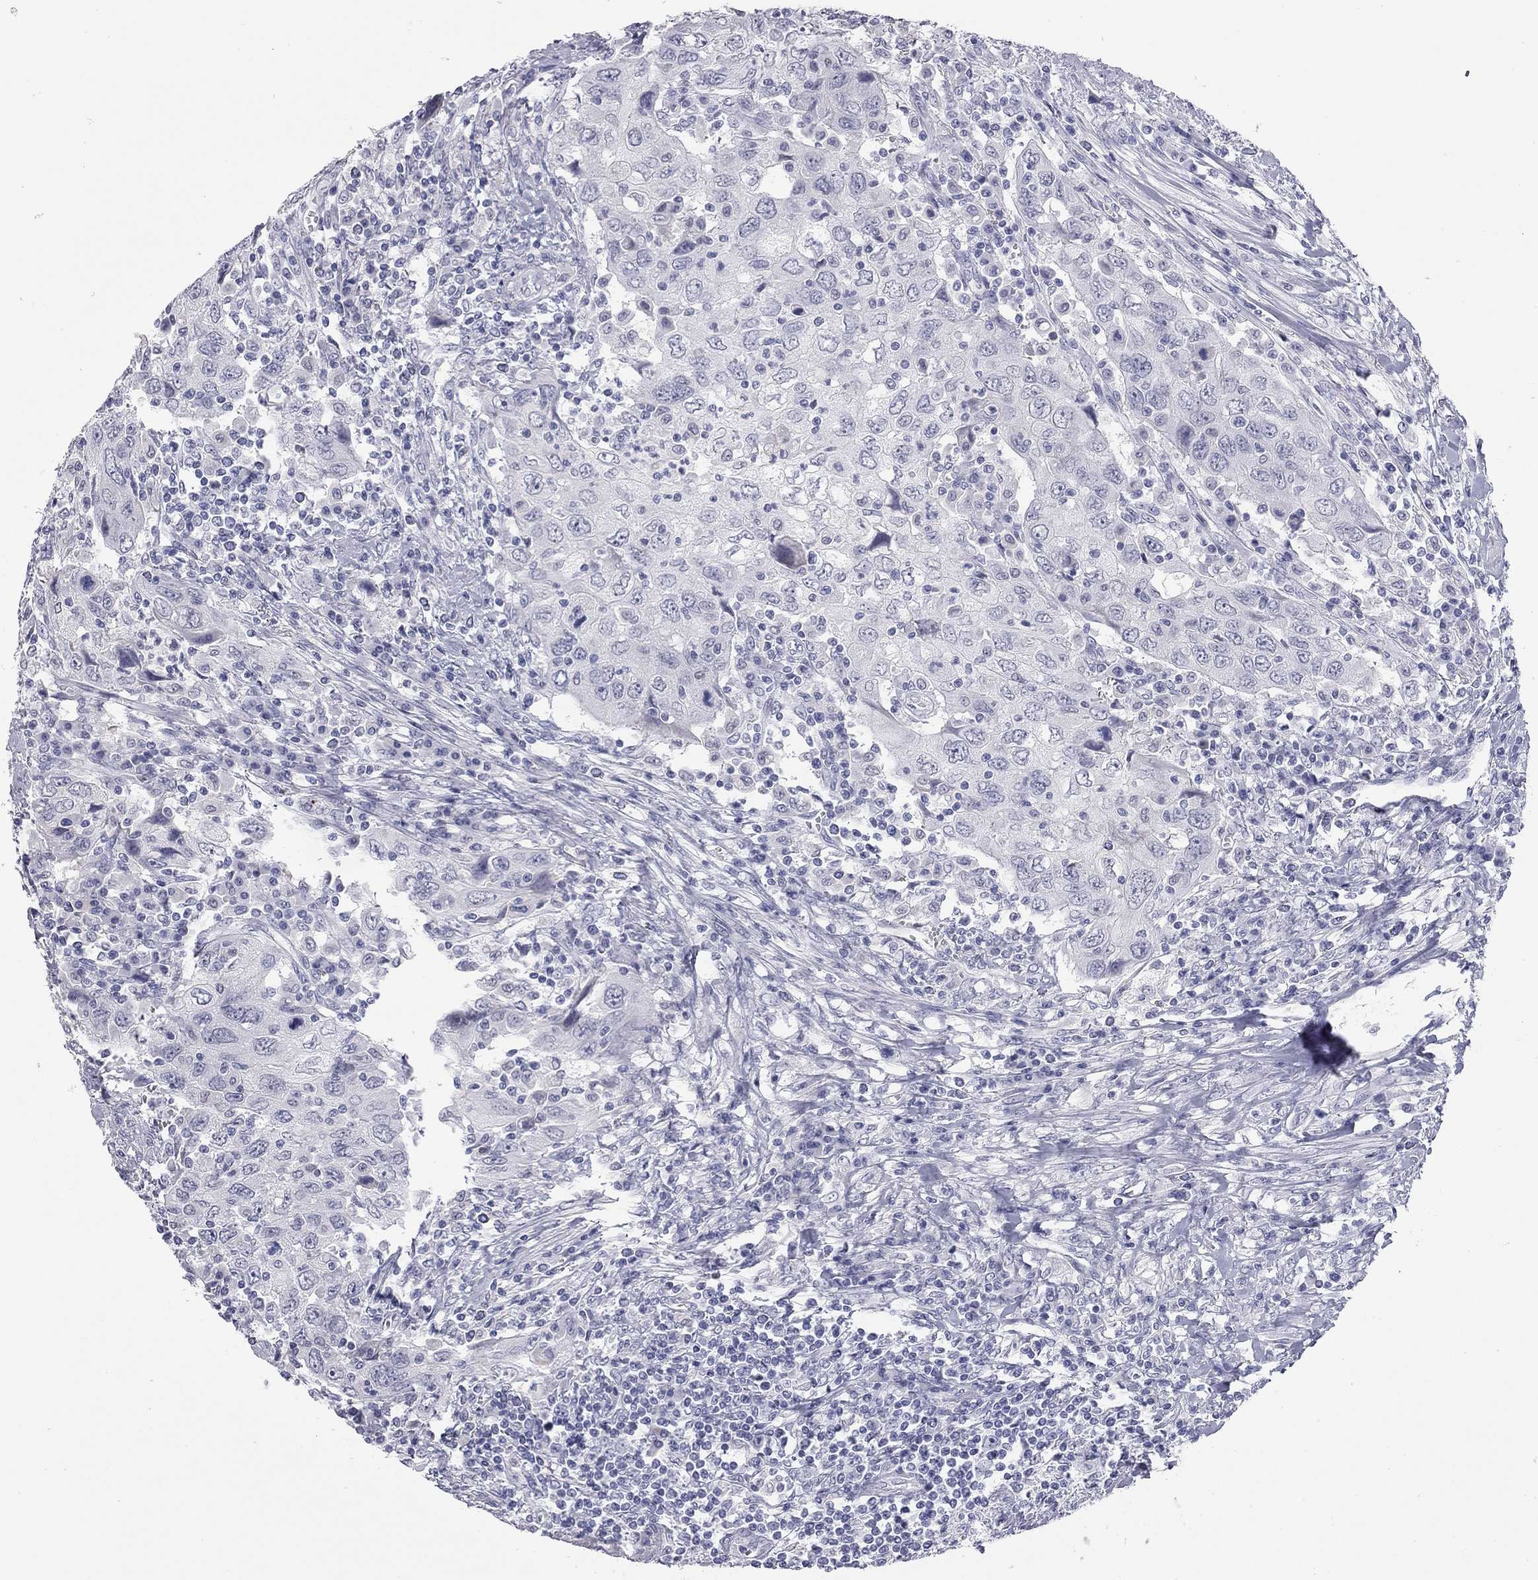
{"staining": {"intensity": "negative", "quantity": "none", "location": "none"}, "tissue": "urothelial cancer", "cell_type": "Tumor cells", "image_type": "cancer", "snomed": [{"axis": "morphology", "description": "Urothelial carcinoma, High grade"}, {"axis": "topography", "description": "Urinary bladder"}], "caption": "Immunohistochemistry photomicrograph of human urothelial cancer stained for a protein (brown), which exhibits no positivity in tumor cells. Brightfield microscopy of immunohistochemistry stained with DAB (3,3'-diaminobenzidine) (brown) and hematoxylin (blue), captured at high magnification.", "gene": "AK8", "patient": {"sex": "male", "age": 76}}